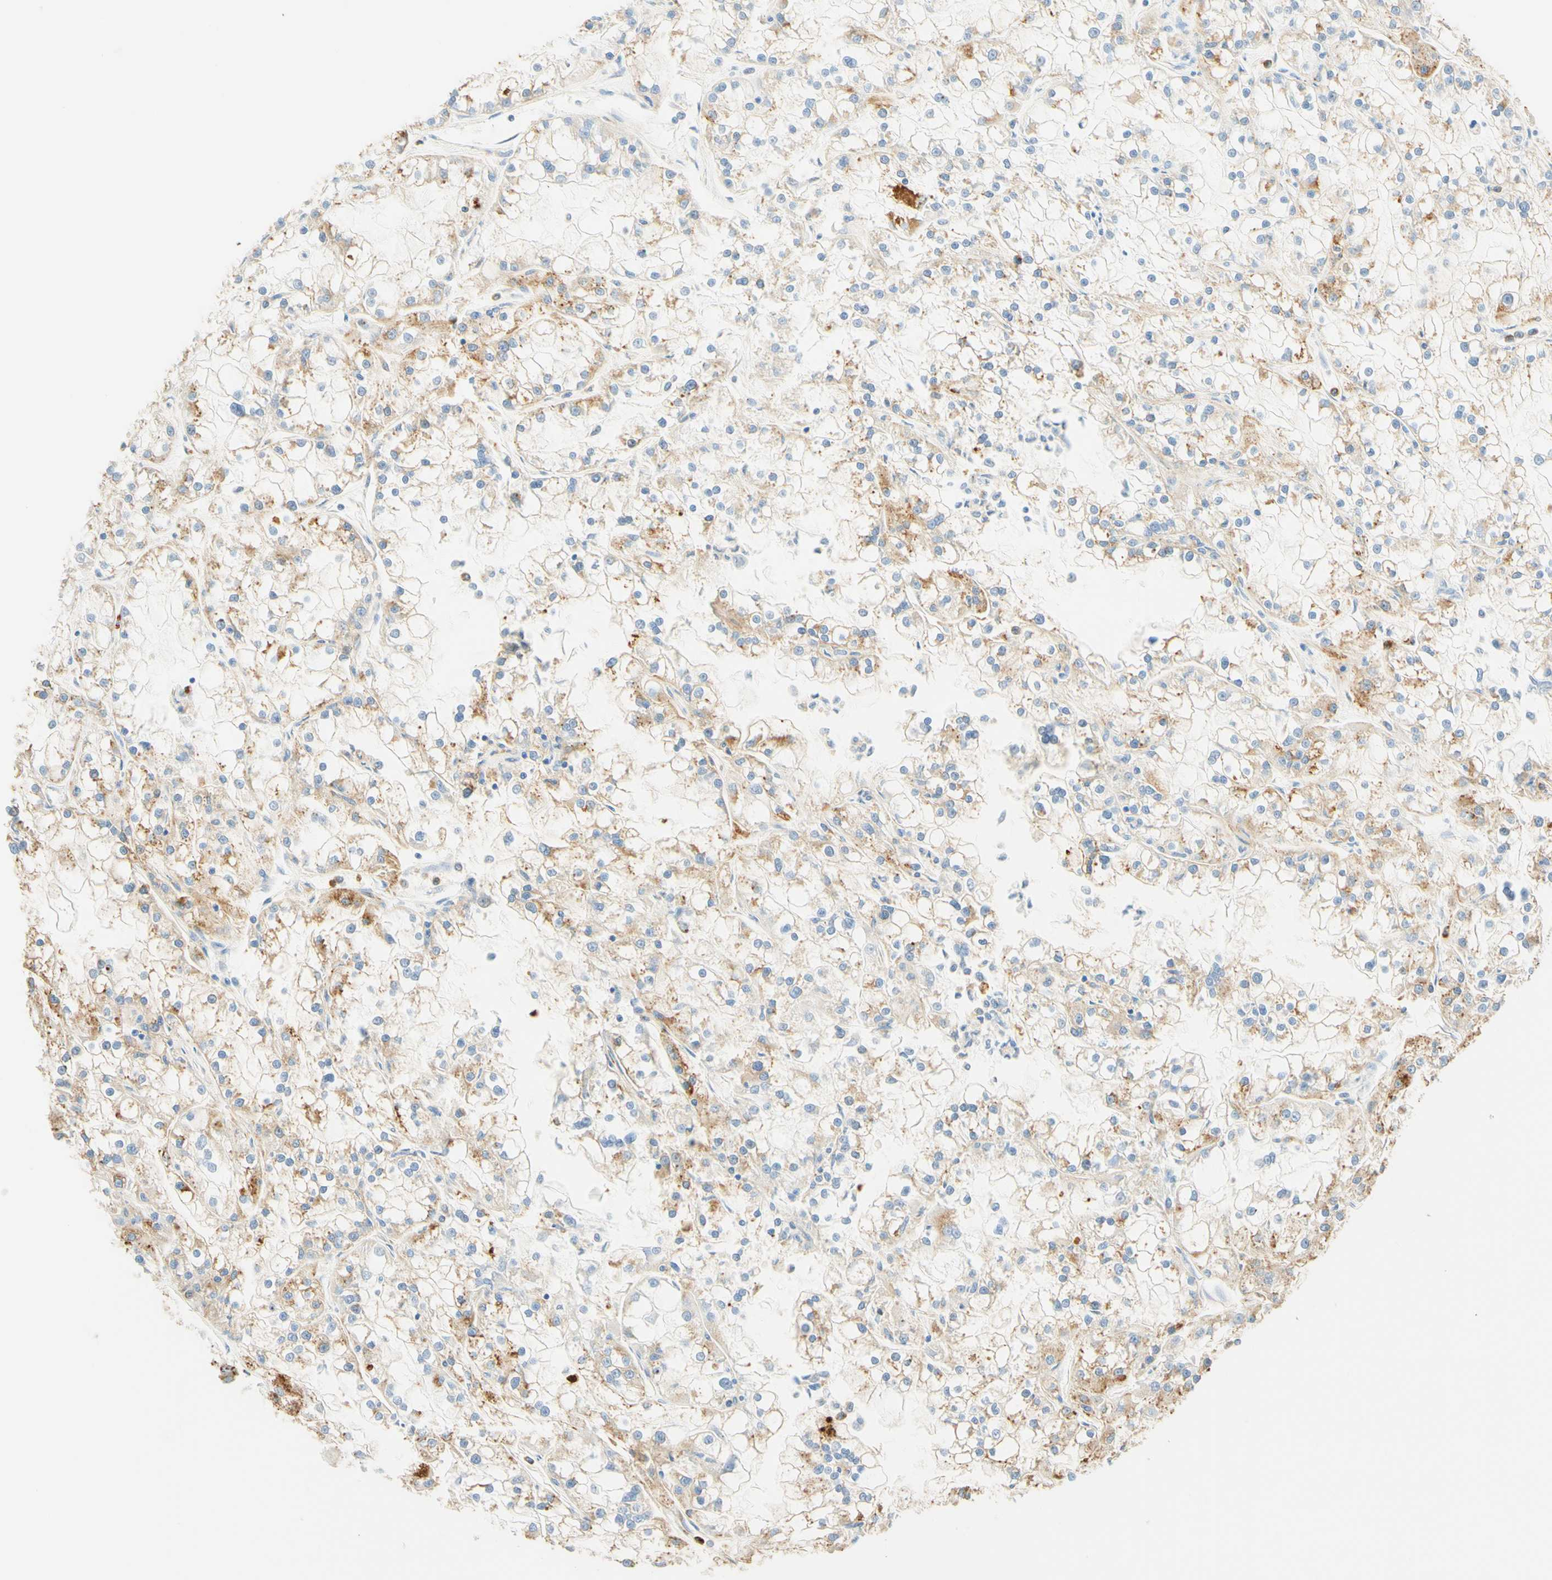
{"staining": {"intensity": "moderate", "quantity": "25%-75%", "location": "cytoplasmic/membranous"}, "tissue": "renal cancer", "cell_type": "Tumor cells", "image_type": "cancer", "snomed": [{"axis": "morphology", "description": "Adenocarcinoma, NOS"}, {"axis": "topography", "description": "Kidney"}], "caption": "The histopathology image reveals immunohistochemical staining of renal cancer (adenocarcinoma). There is moderate cytoplasmic/membranous positivity is identified in approximately 25%-75% of tumor cells.", "gene": "CD63", "patient": {"sex": "female", "age": 52}}